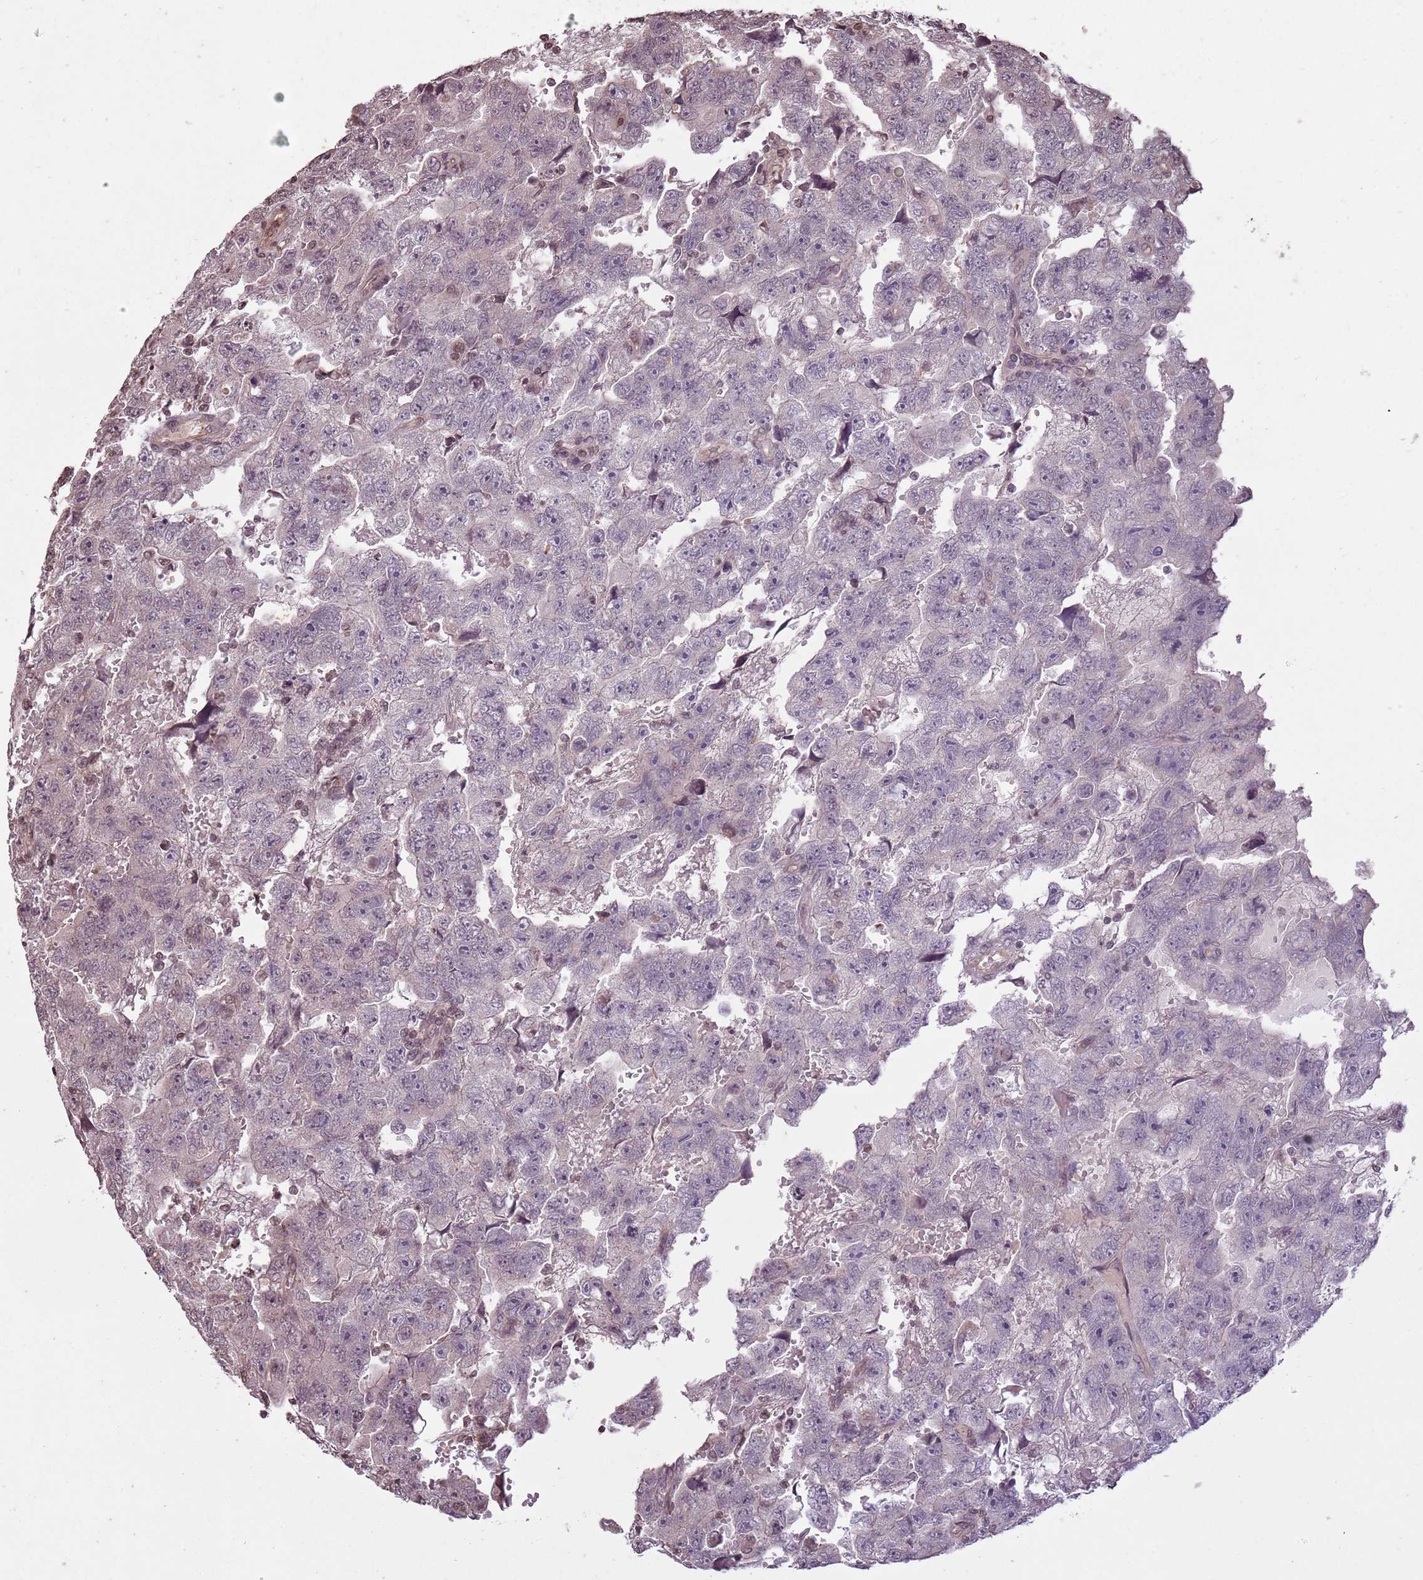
{"staining": {"intensity": "negative", "quantity": "none", "location": "none"}, "tissue": "testis cancer", "cell_type": "Tumor cells", "image_type": "cancer", "snomed": [{"axis": "morphology", "description": "Carcinoma, Embryonal, NOS"}, {"axis": "topography", "description": "Testis"}], "caption": "A high-resolution histopathology image shows immunohistochemistry staining of embryonal carcinoma (testis), which reveals no significant positivity in tumor cells.", "gene": "CAPN9", "patient": {"sex": "male", "age": 45}}